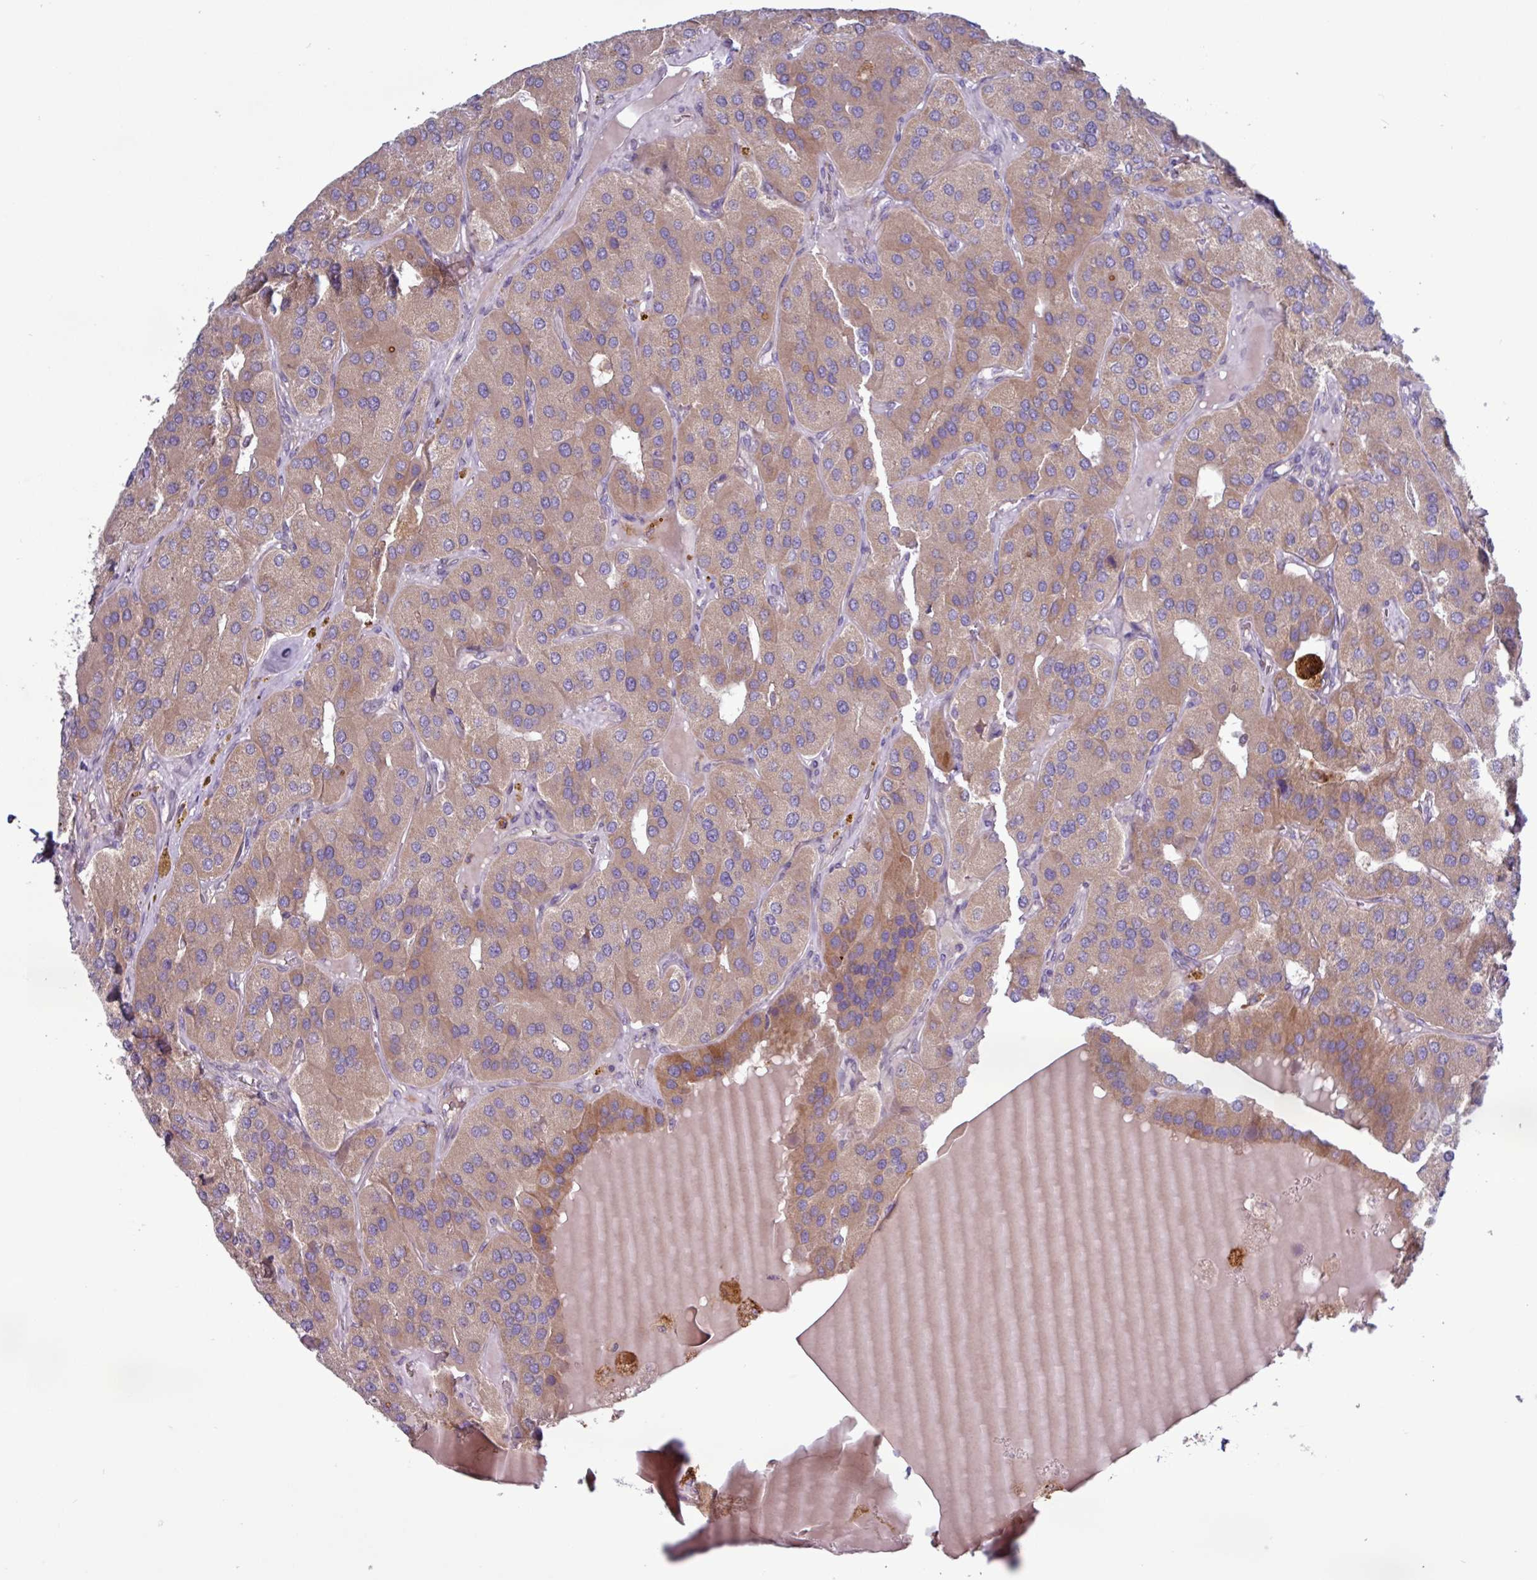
{"staining": {"intensity": "weak", "quantity": ">75%", "location": "cytoplasmic/membranous"}, "tissue": "parathyroid gland", "cell_type": "Glandular cells", "image_type": "normal", "snomed": [{"axis": "morphology", "description": "Normal tissue, NOS"}, {"axis": "morphology", "description": "Adenoma, NOS"}, {"axis": "topography", "description": "Parathyroid gland"}], "caption": "Immunohistochemical staining of benign human parathyroid gland reveals weak cytoplasmic/membranous protein expression in about >75% of glandular cells.", "gene": "PLIN2", "patient": {"sex": "female", "age": 86}}